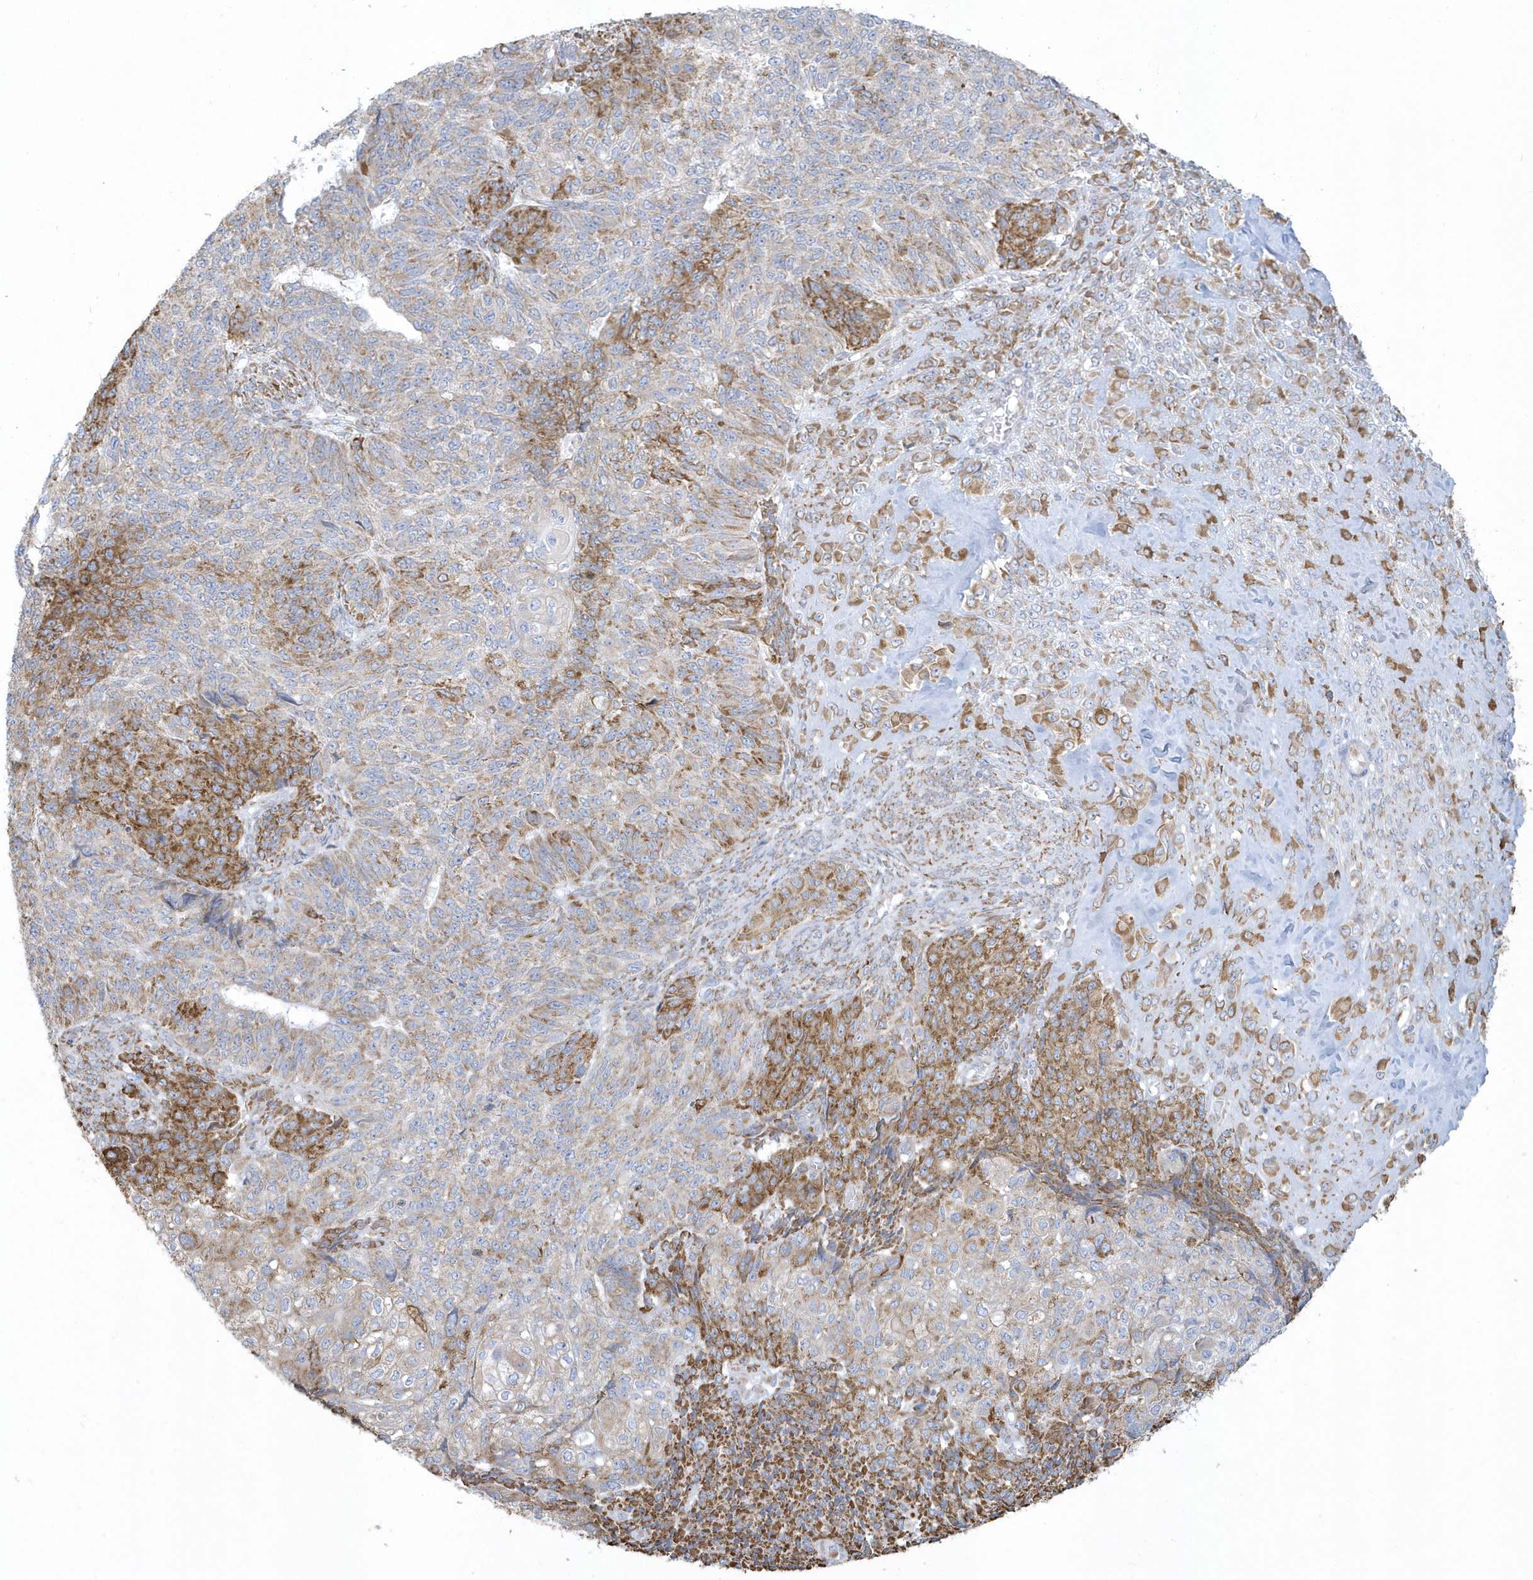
{"staining": {"intensity": "moderate", "quantity": "25%-75%", "location": "cytoplasmic/membranous"}, "tissue": "endometrial cancer", "cell_type": "Tumor cells", "image_type": "cancer", "snomed": [{"axis": "morphology", "description": "Adenocarcinoma, NOS"}, {"axis": "topography", "description": "Endometrium"}], "caption": "An image of human adenocarcinoma (endometrial) stained for a protein reveals moderate cytoplasmic/membranous brown staining in tumor cells. (Stains: DAB (3,3'-diaminobenzidine) in brown, nuclei in blue, Microscopy: brightfield microscopy at high magnification).", "gene": "DCAF1", "patient": {"sex": "female", "age": 32}}